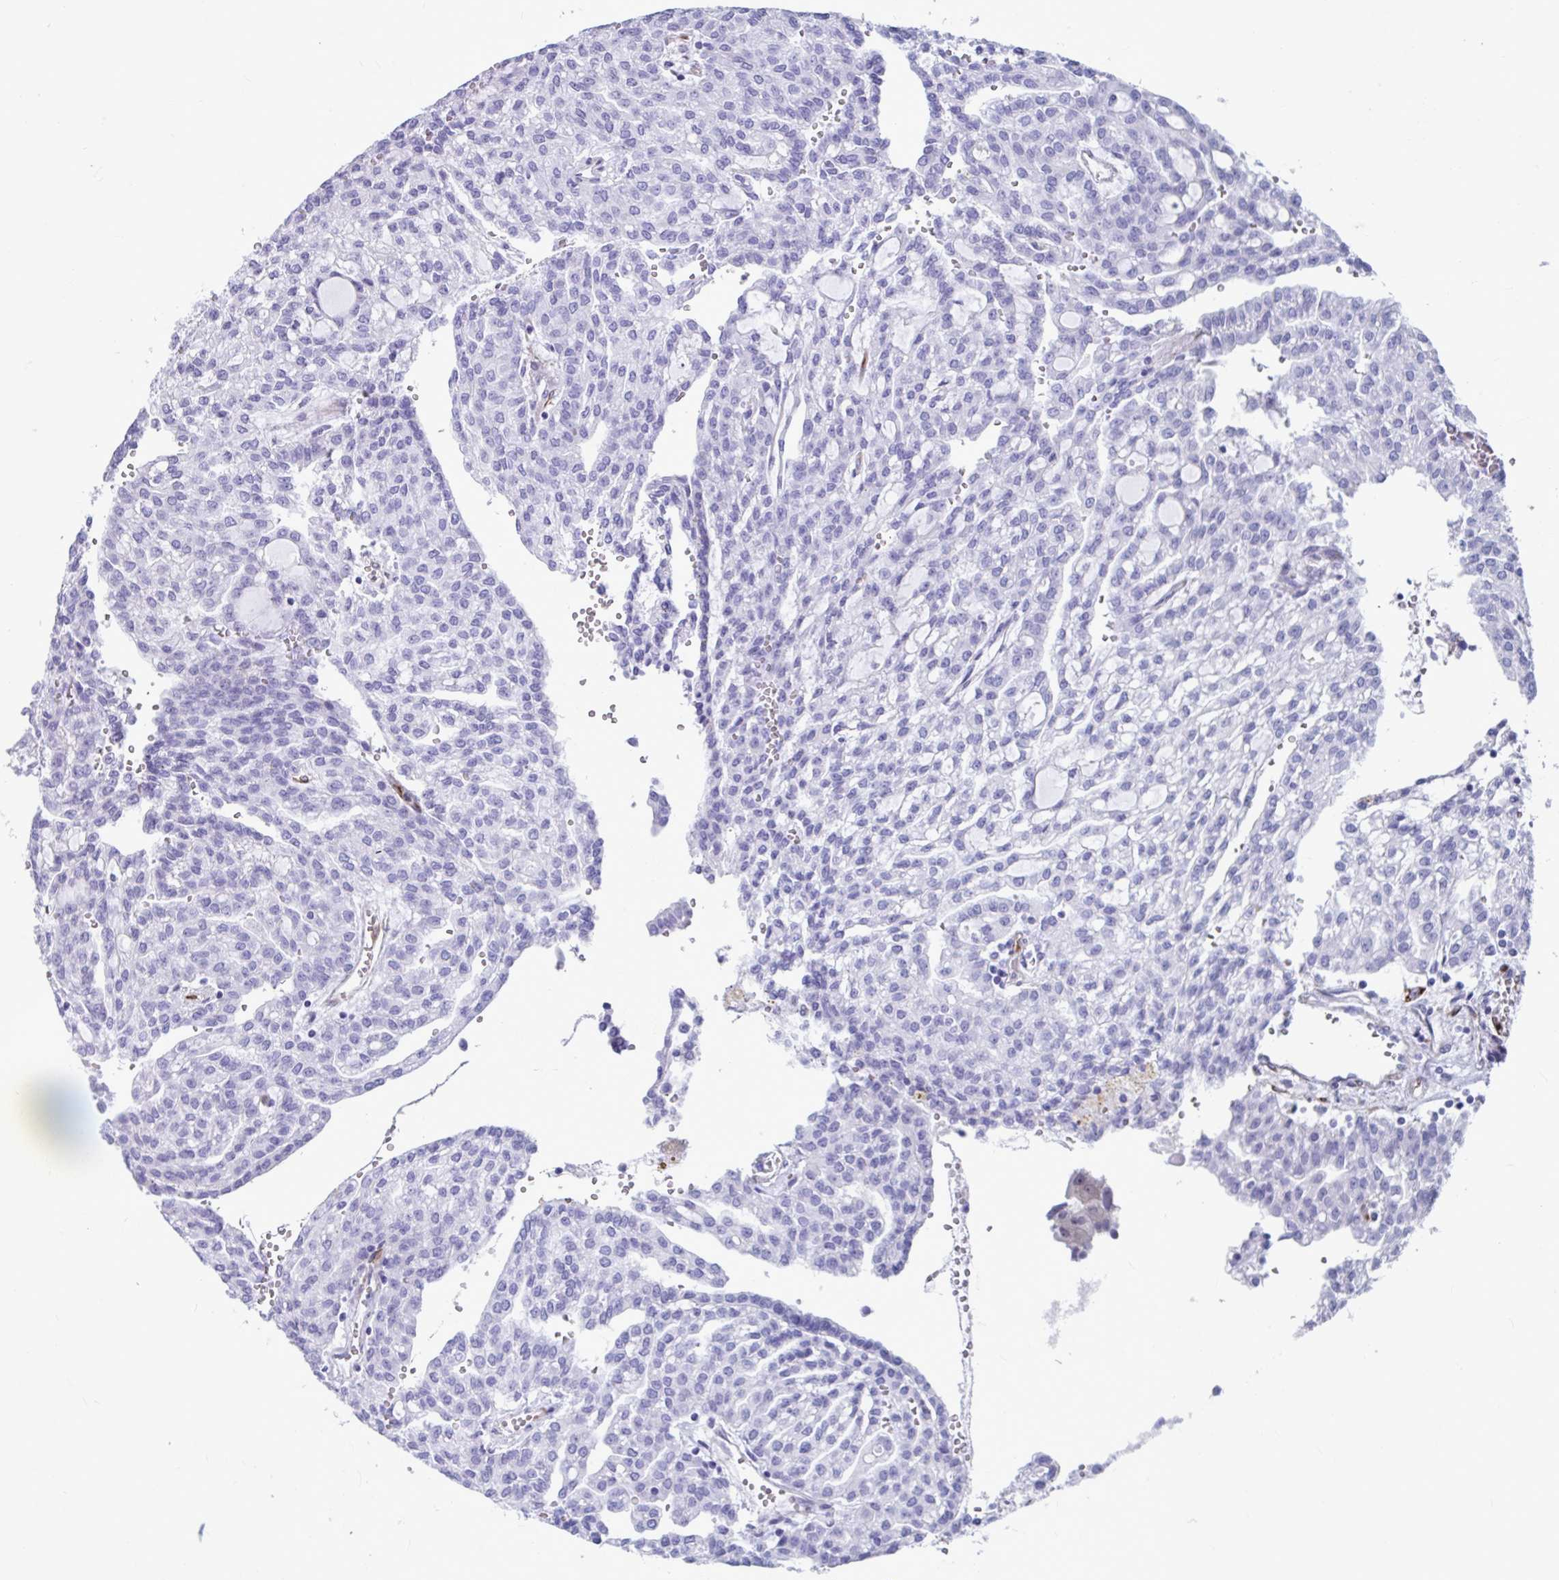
{"staining": {"intensity": "negative", "quantity": "none", "location": "none"}, "tissue": "renal cancer", "cell_type": "Tumor cells", "image_type": "cancer", "snomed": [{"axis": "morphology", "description": "Adenocarcinoma, NOS"}, {"axis": "topography", "description": "Kidney"}], "caption": "This micrograph is of renal cancer (adenocarcinoma) stained with immunohistochemistry (IHC) to label a protein in brown with the nuclei are counter-stained blue. There is no positivity in tumor cells. (DAB (3,3'-diaminobenzidine) immunohistochemistry with hematoxylin counter stain).", "gene": "GRXCR2", "patient": {"sex": "male", "age": 63}}